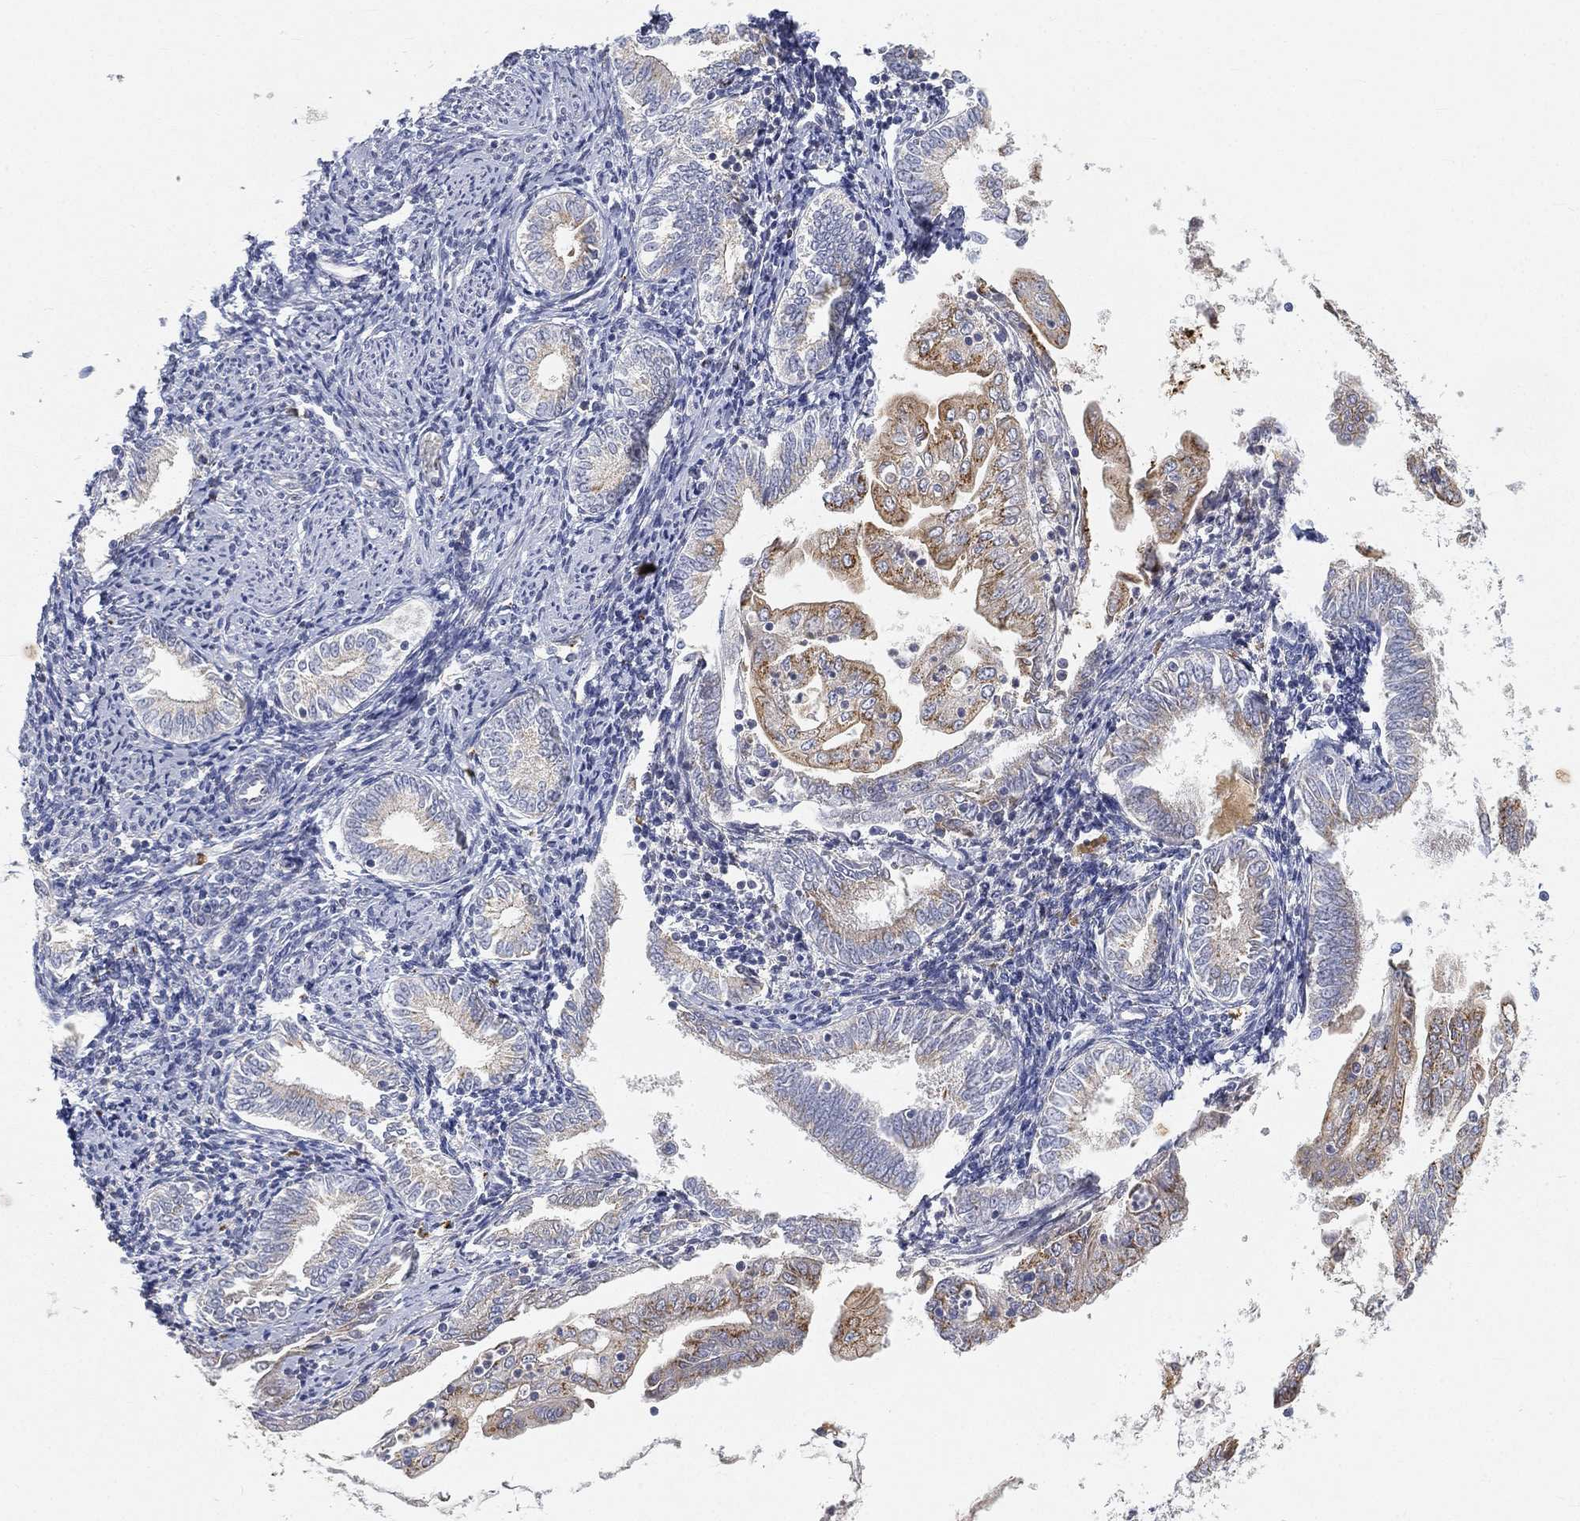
{"staining": {"intensity": "moderate", "quantity": ">75%", "location": "cytoplasmic/membranous"}, "tissue": "endometrial cancer", "cell_type": "Tumor cells", "image_type": "cancer", "snomed": [{"axis": "morphology", "description": "Adenocarcinoma, NOS"}, {"axis": "topography", "description": "Endometrium"}], "caption": "This image shows endometrial adenocarcinoma stained with immunohistochemistry to label a protein in brown. The cytoplasmic/membranous of tumor cells show moderate positivity for the protein. Nuclei are counter-stained blue.", "gene": "CTSL", "patient": {"sex": "female", "age": 56}}